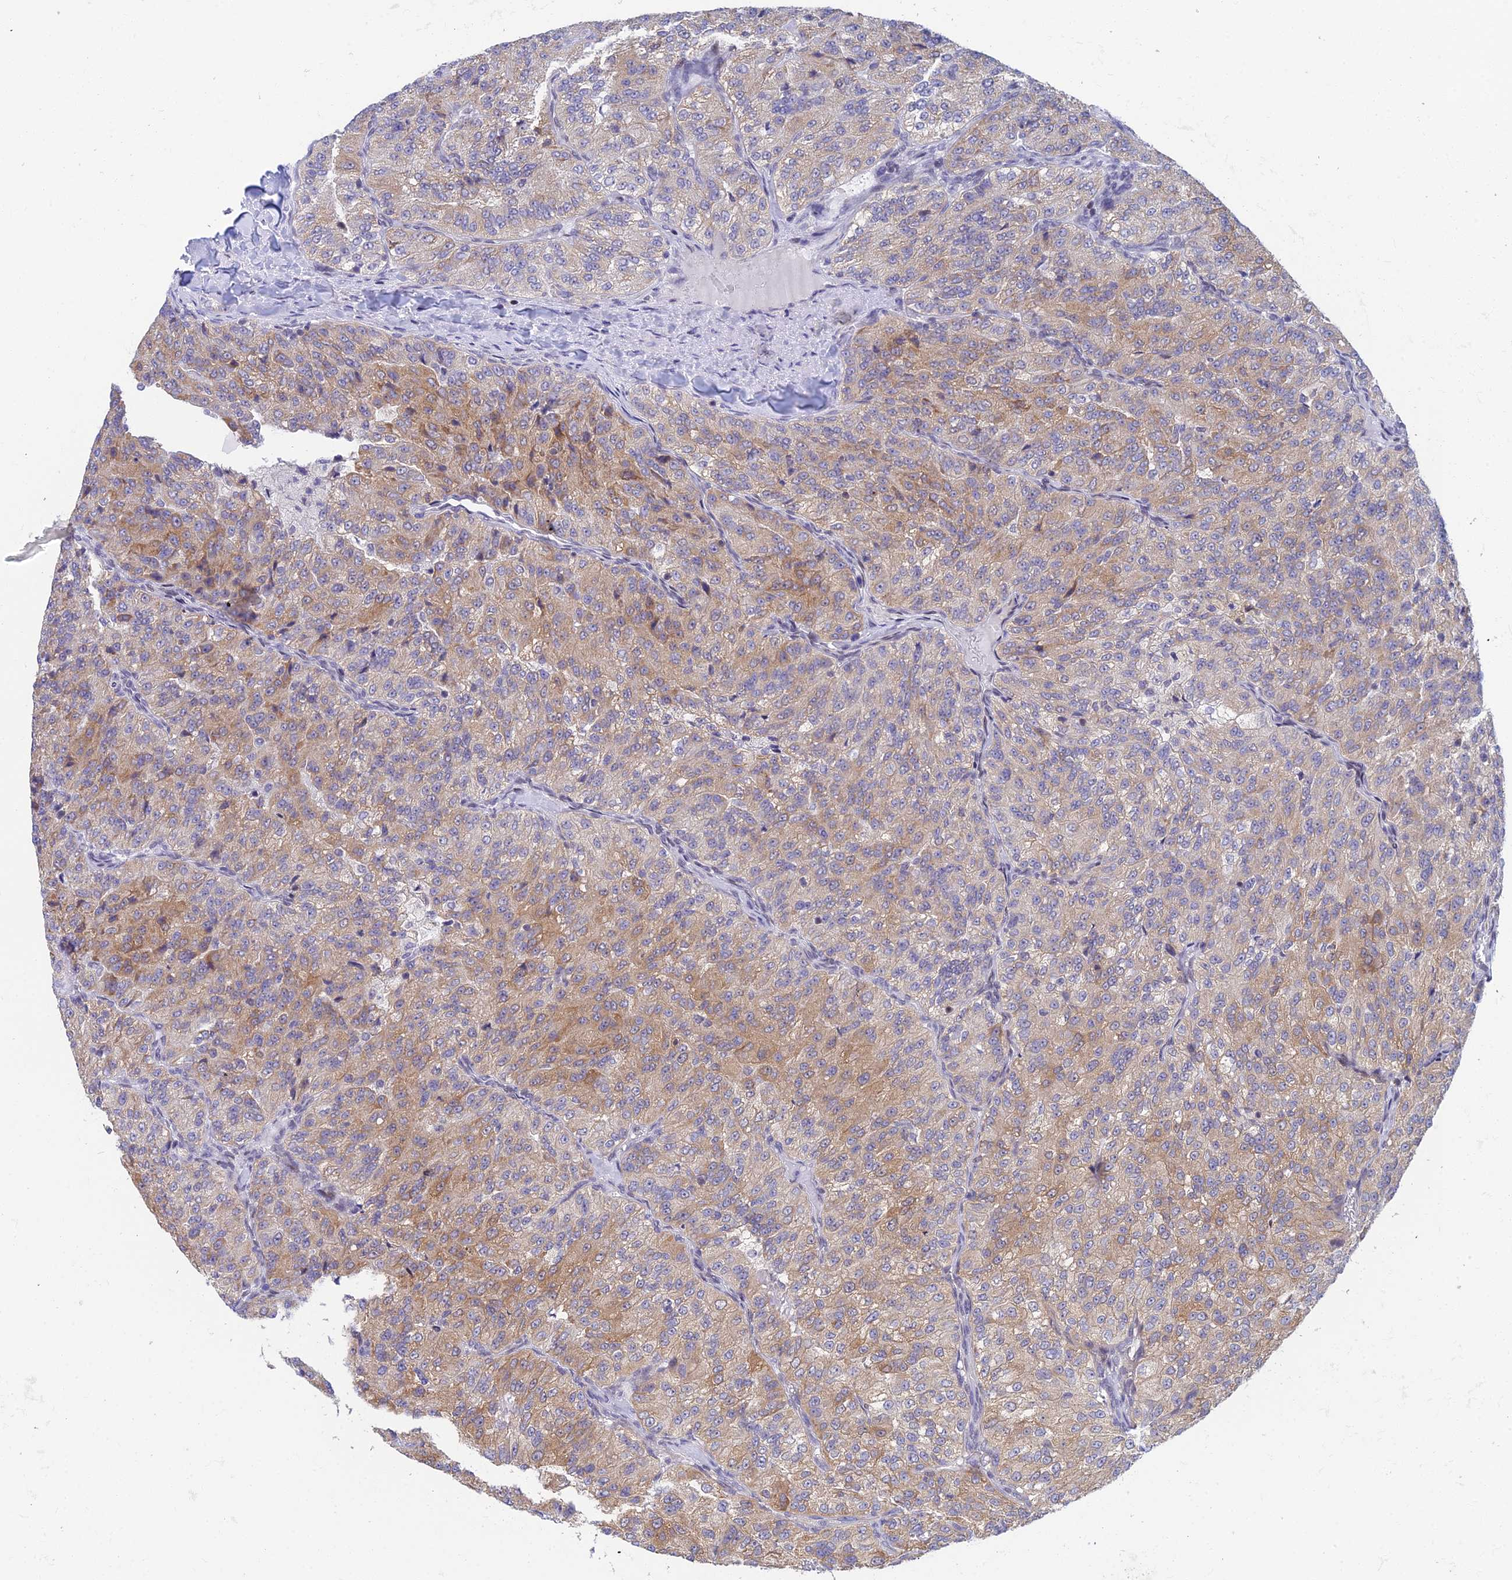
{"staining": {"intensity": "moderate", "quantity": "25%-75%", "location": "cytoplasmic/membranous"}, "tissue": "renal cancer", "cell_type": "Tumor cells", "image_type": "cancer", "snomed": [{"axis": "morphology", "description": "Adenocarcinoma, NOS"}, {"axis": "topography", "description": "Kidney"}], "caption": "Renal adenocarcinoma stained with a brown dye displays moderate cytoplasmic/membranous positive positivity in approximately 25%-75% of tumor cells.", "gene": "ELOA2", "patient": {"sex": "female", "age": 63}}